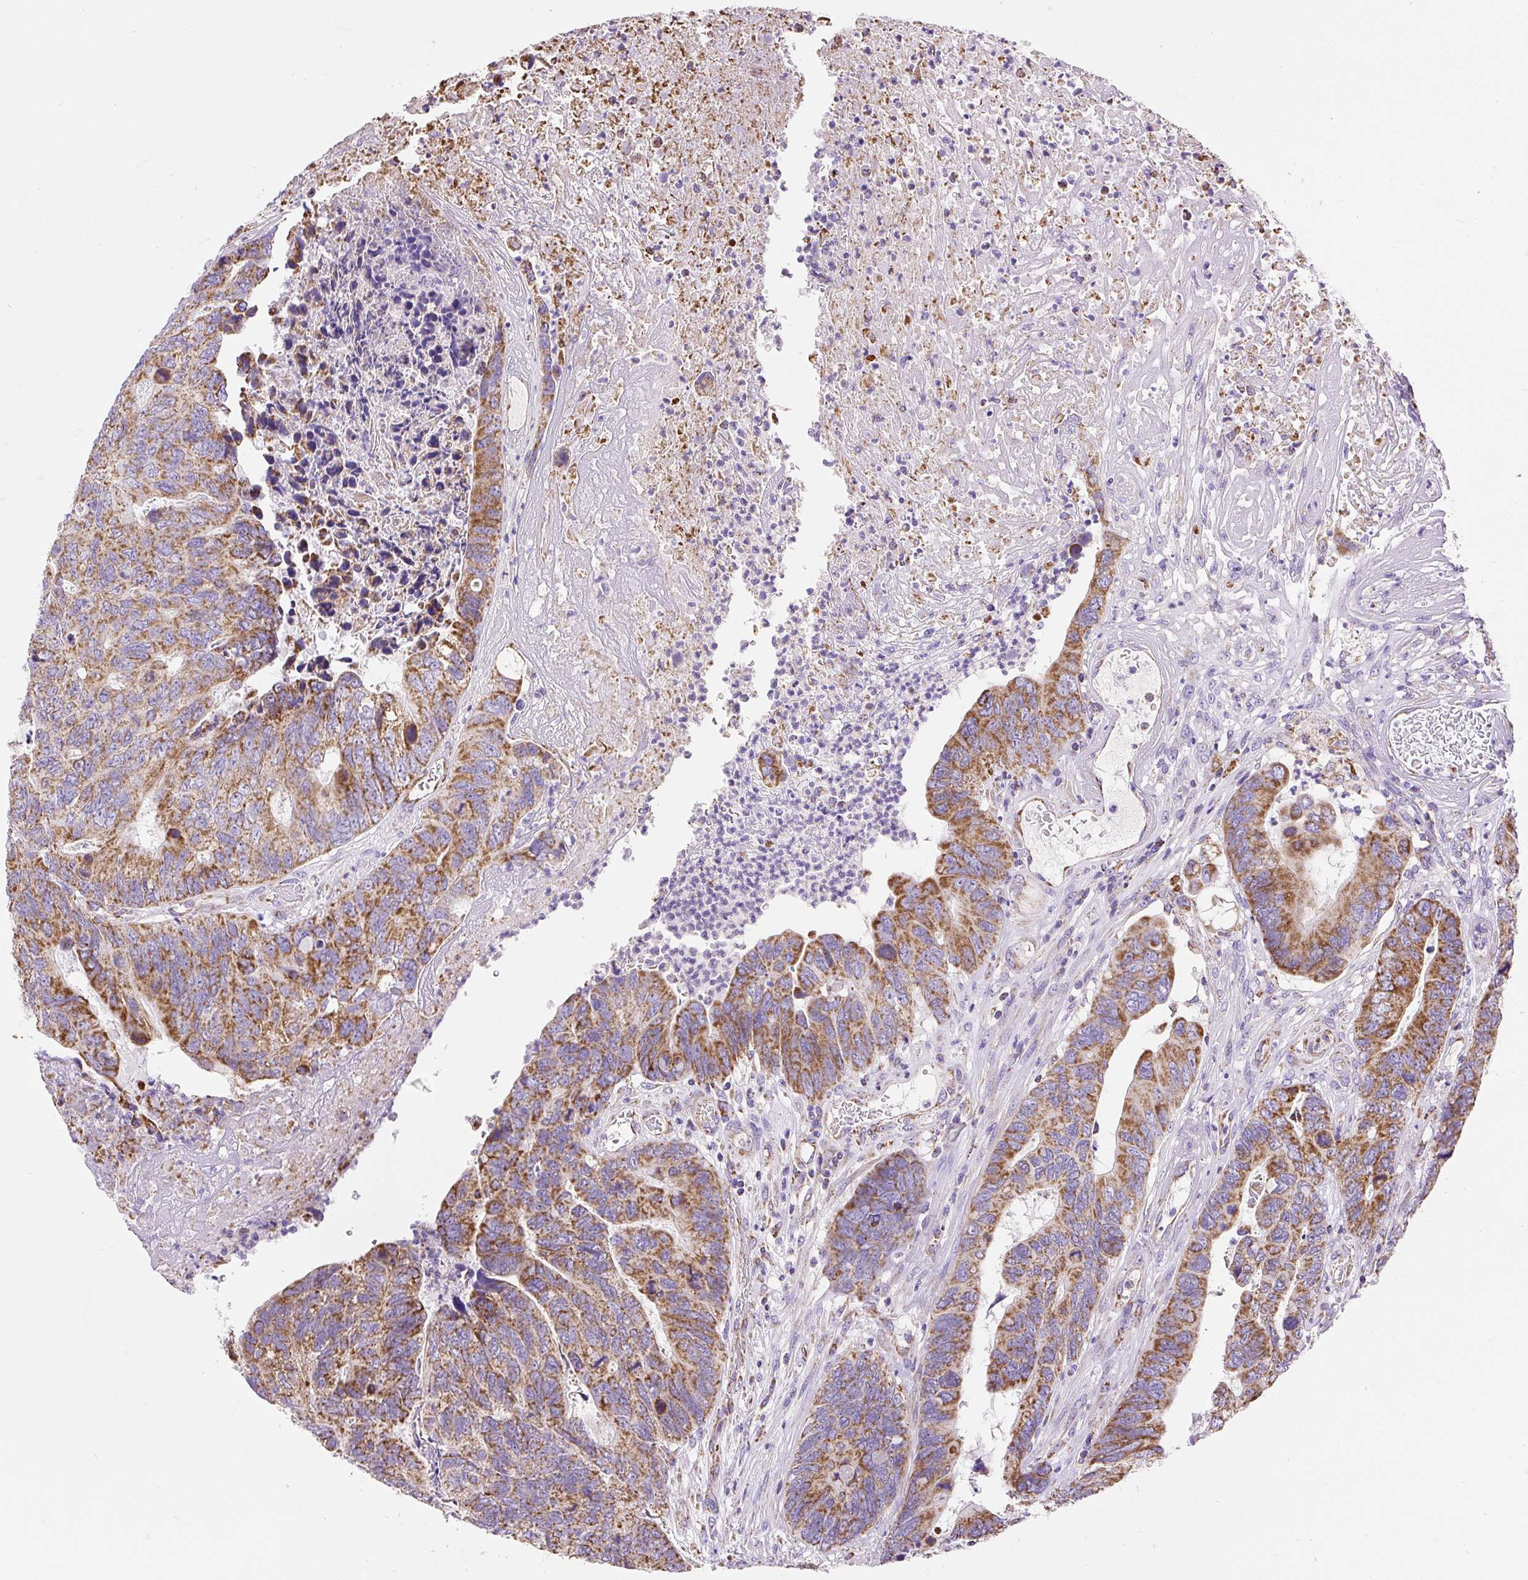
{"staining": {"intensity": "moderate", "quantity": ">75%", "location": "cytoplasmic/membranous"}, "tissue": "colorectal cancer", "cell_type": "Tumor cells", "image_type": "cancer", "snomed": [{"axis": "morphology", "description": "Adenocarcinoma, NOS"}, {"axis": "topography", "description": "Colon"}], "caption": "A histopathology image of human colorectal adenocarcinoma stained for a protein displays moderate cytoplasmic/membranous brown staining in tumor cells. (Brightfield microscopy of DAB IHC at high magnification).", "gene": "DAAM2", "patient": {"sex": "female", "age": 67}}